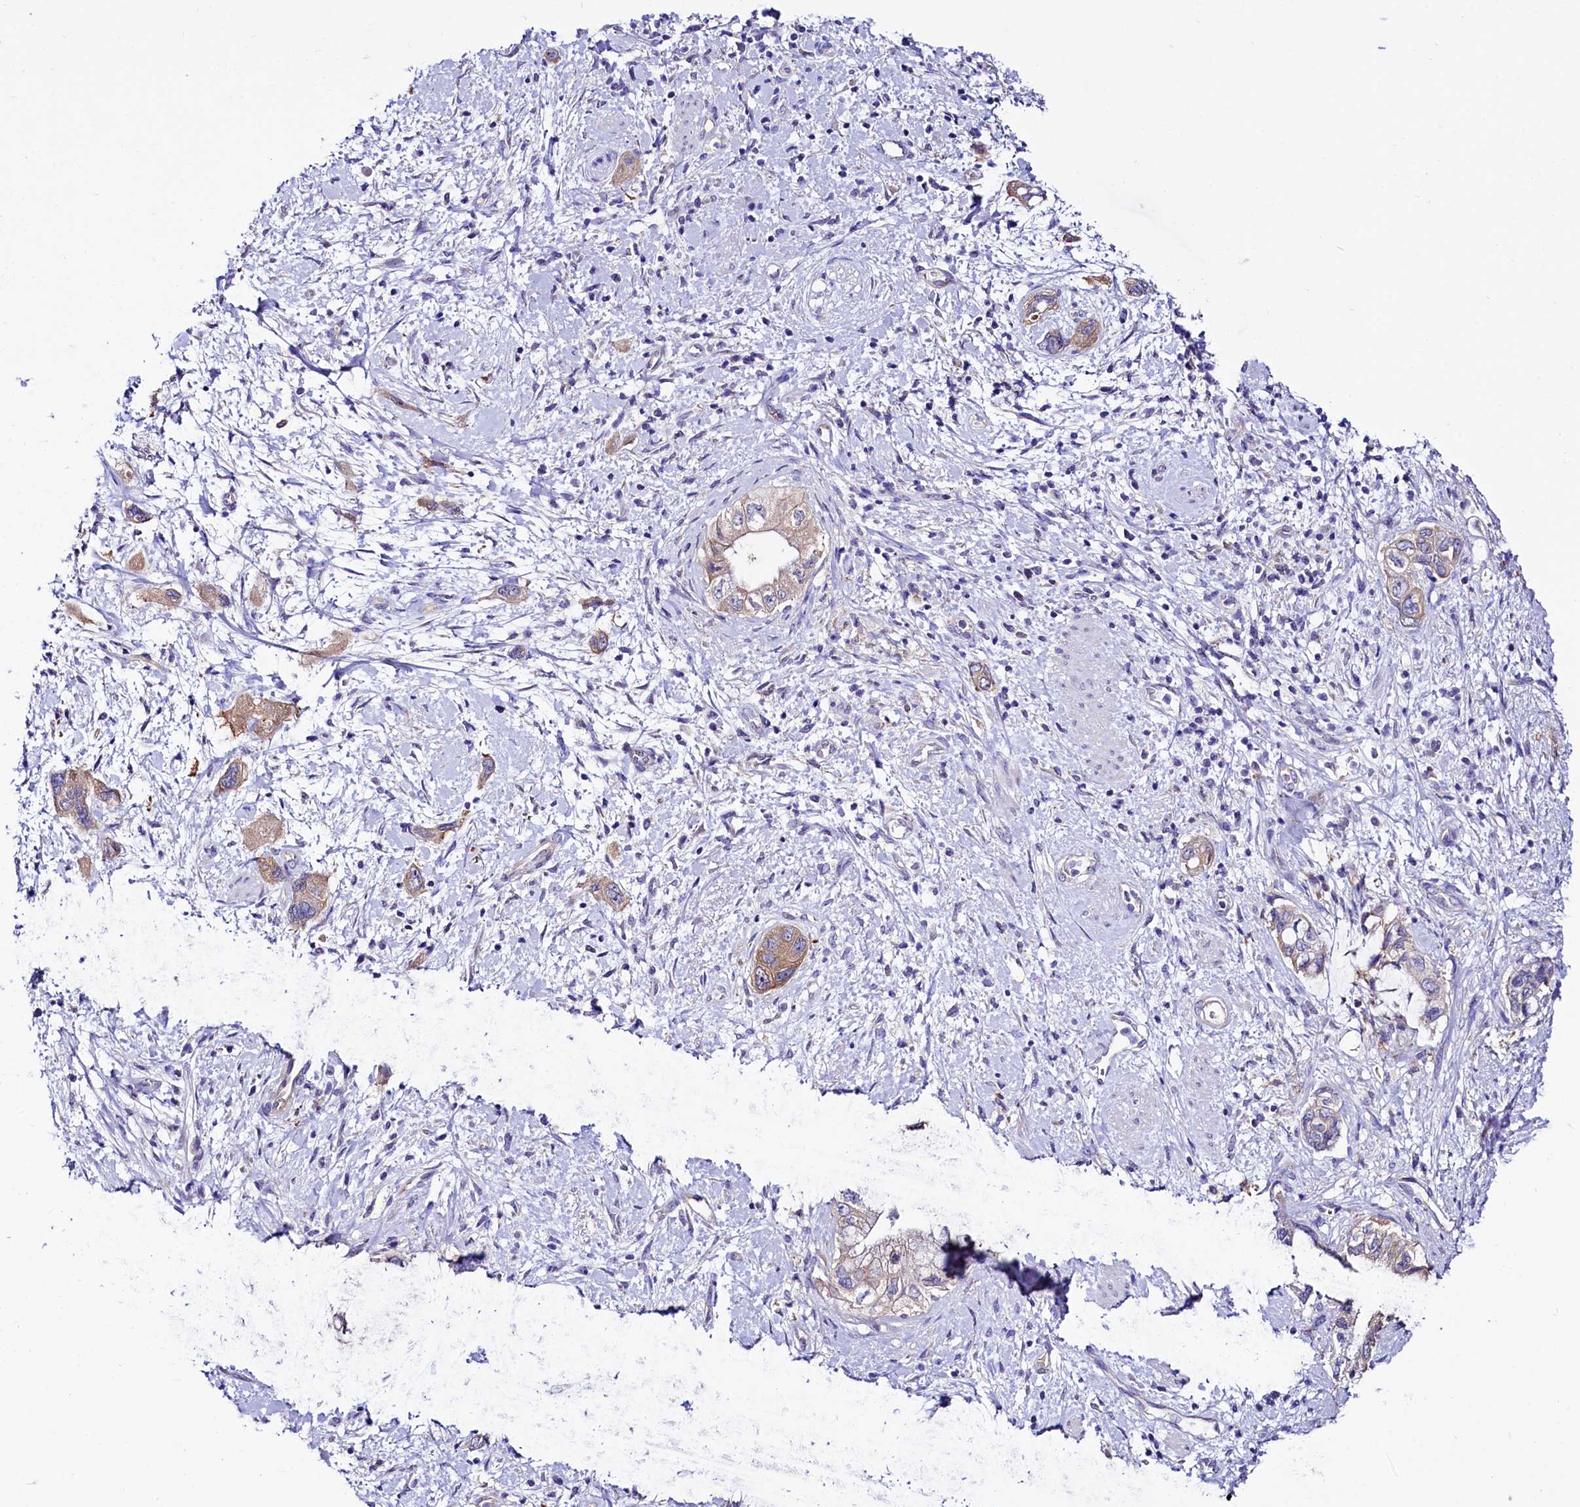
{"staining": {"intensity": "moderate", "quantity": "<25%", "location": "cytoplasmic/membranous"}, "tissue": "pancreatic cancer", "cell_type": "Tumor cells", "image_type": "cancer", "snomed": [{"axis": "morphology", "description": "Adenocarcinoma, NOS"}, {"axis": "topography", "description": "Pancreas"}], "caption": "Adenocarcinoma (pancreatic) was stained to show a protein in brown. There is low levels of moderate cytoplasmic/membranous positivity in approximately <25% of tumor cells.", "gene": "ABHD5", "patient": {"sex": "female", "age": 73}}